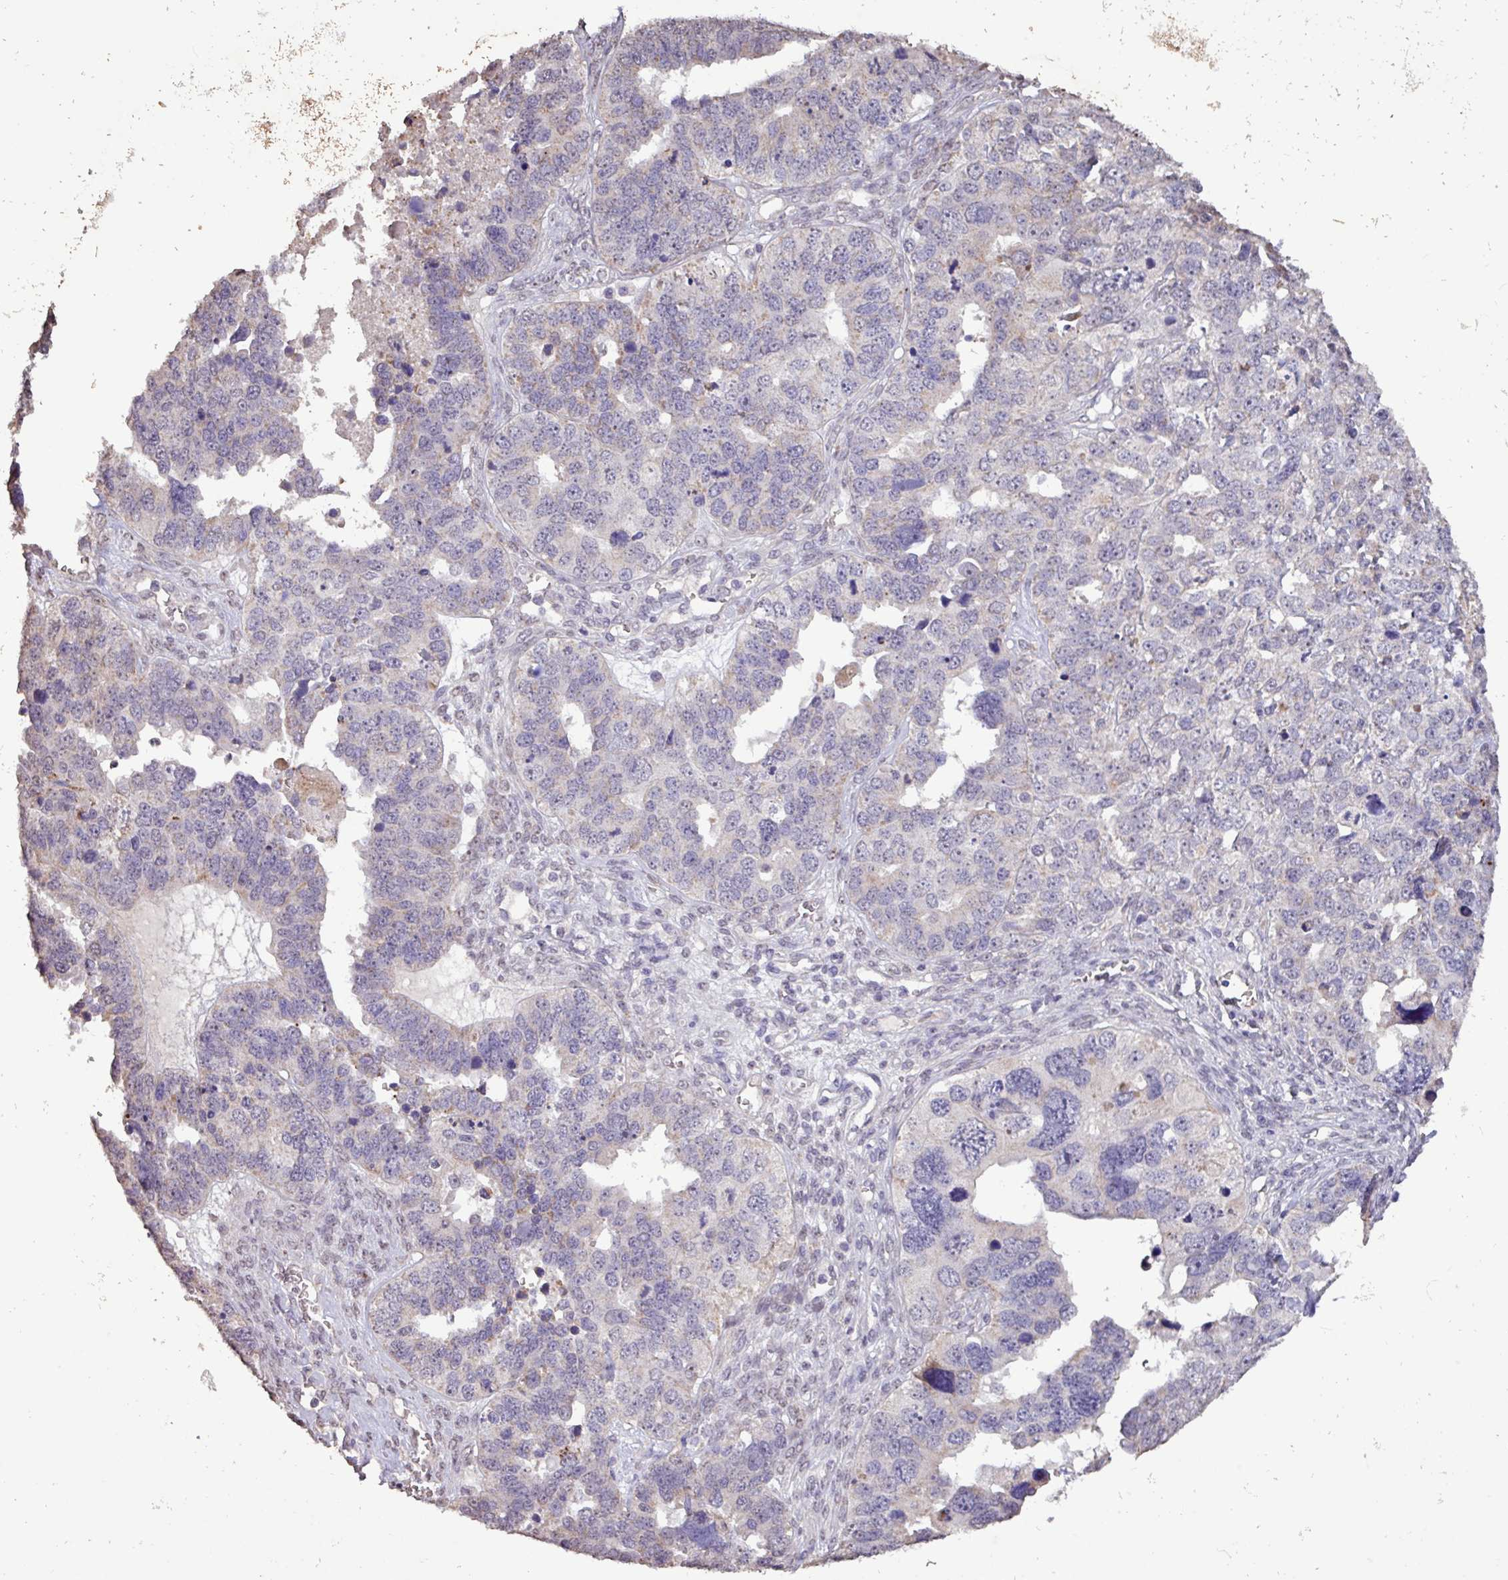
{"staining": {"intensity": "negative", "quantity": "none", "location": "none"}, "tissue": "ovarian cancer", "cell_type": "Tumor cells", "image_type": "cancer", "snomed": [{"axis": "morphology", "description": "Cystadenocarcinoma, serous, NOS"}, {"axis": "topography", "description": "Ovary"}], "caption": "This is an immunohistochemistry histopathology image of human ovarian cancer. There is no expression in tumor cells.", "gene": "L3MBTL3", "patient": {"sex": "female", "age": 76}}